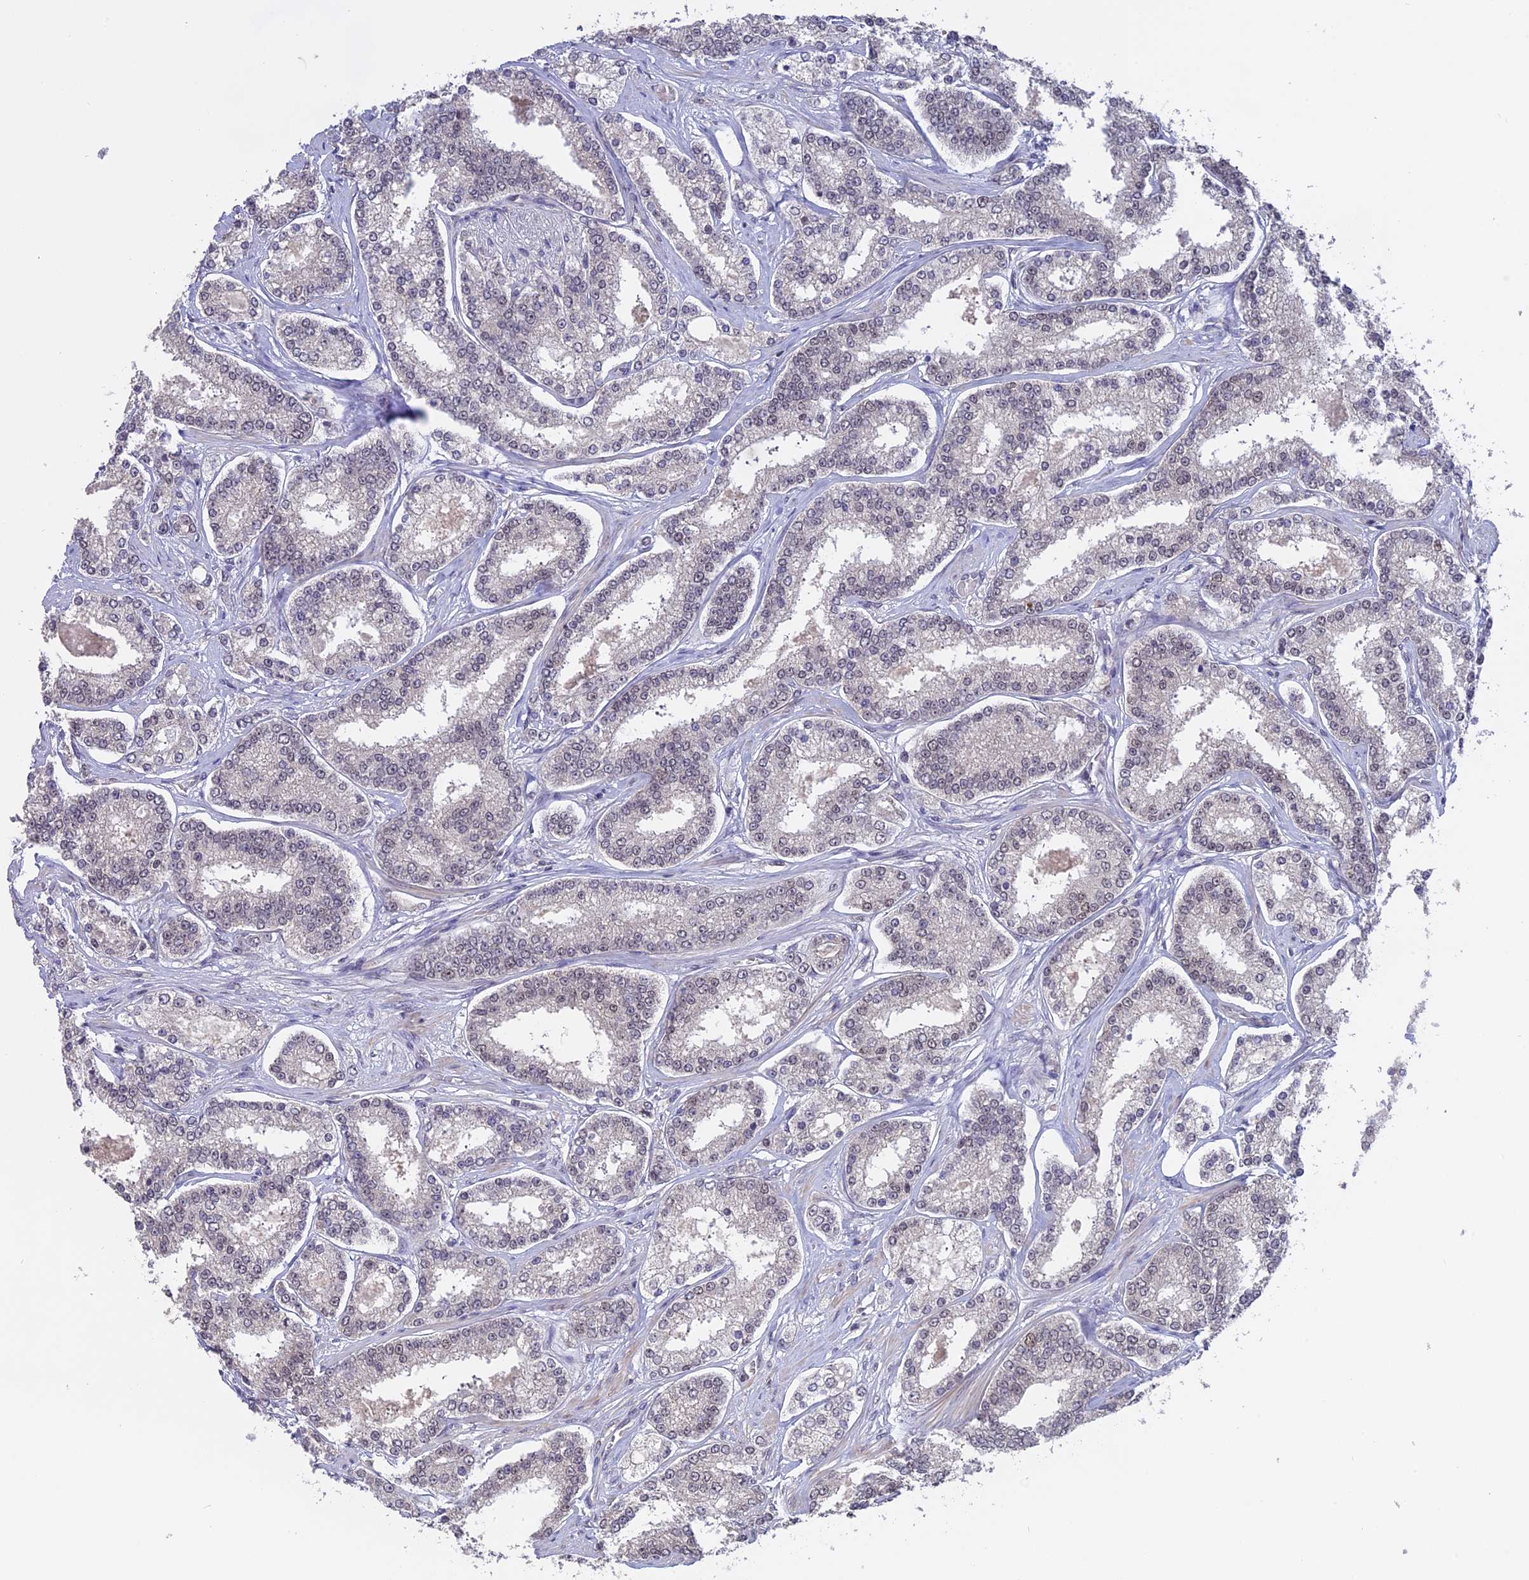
{"staining": {"intensity": "negative", "quantity": "none", "location": "none"}, "tissue": "prostate cancer", "cell_type": "Tumor cells", "image_type": "cancer", "snomed": [{"axis": "morphology", "description": "Normal tissue, NOS"}, {"axis": "morphology", "description": "Adenocarcinoma, High grade"}, {"axis": "topography", "description": "Prostate"}], "caption": "Immunohistochemical staining of human prostate cancer displays no significant expression in tumor cells.", "gene": "RFC5", "patient": {"sex": "male", "age": 83}}